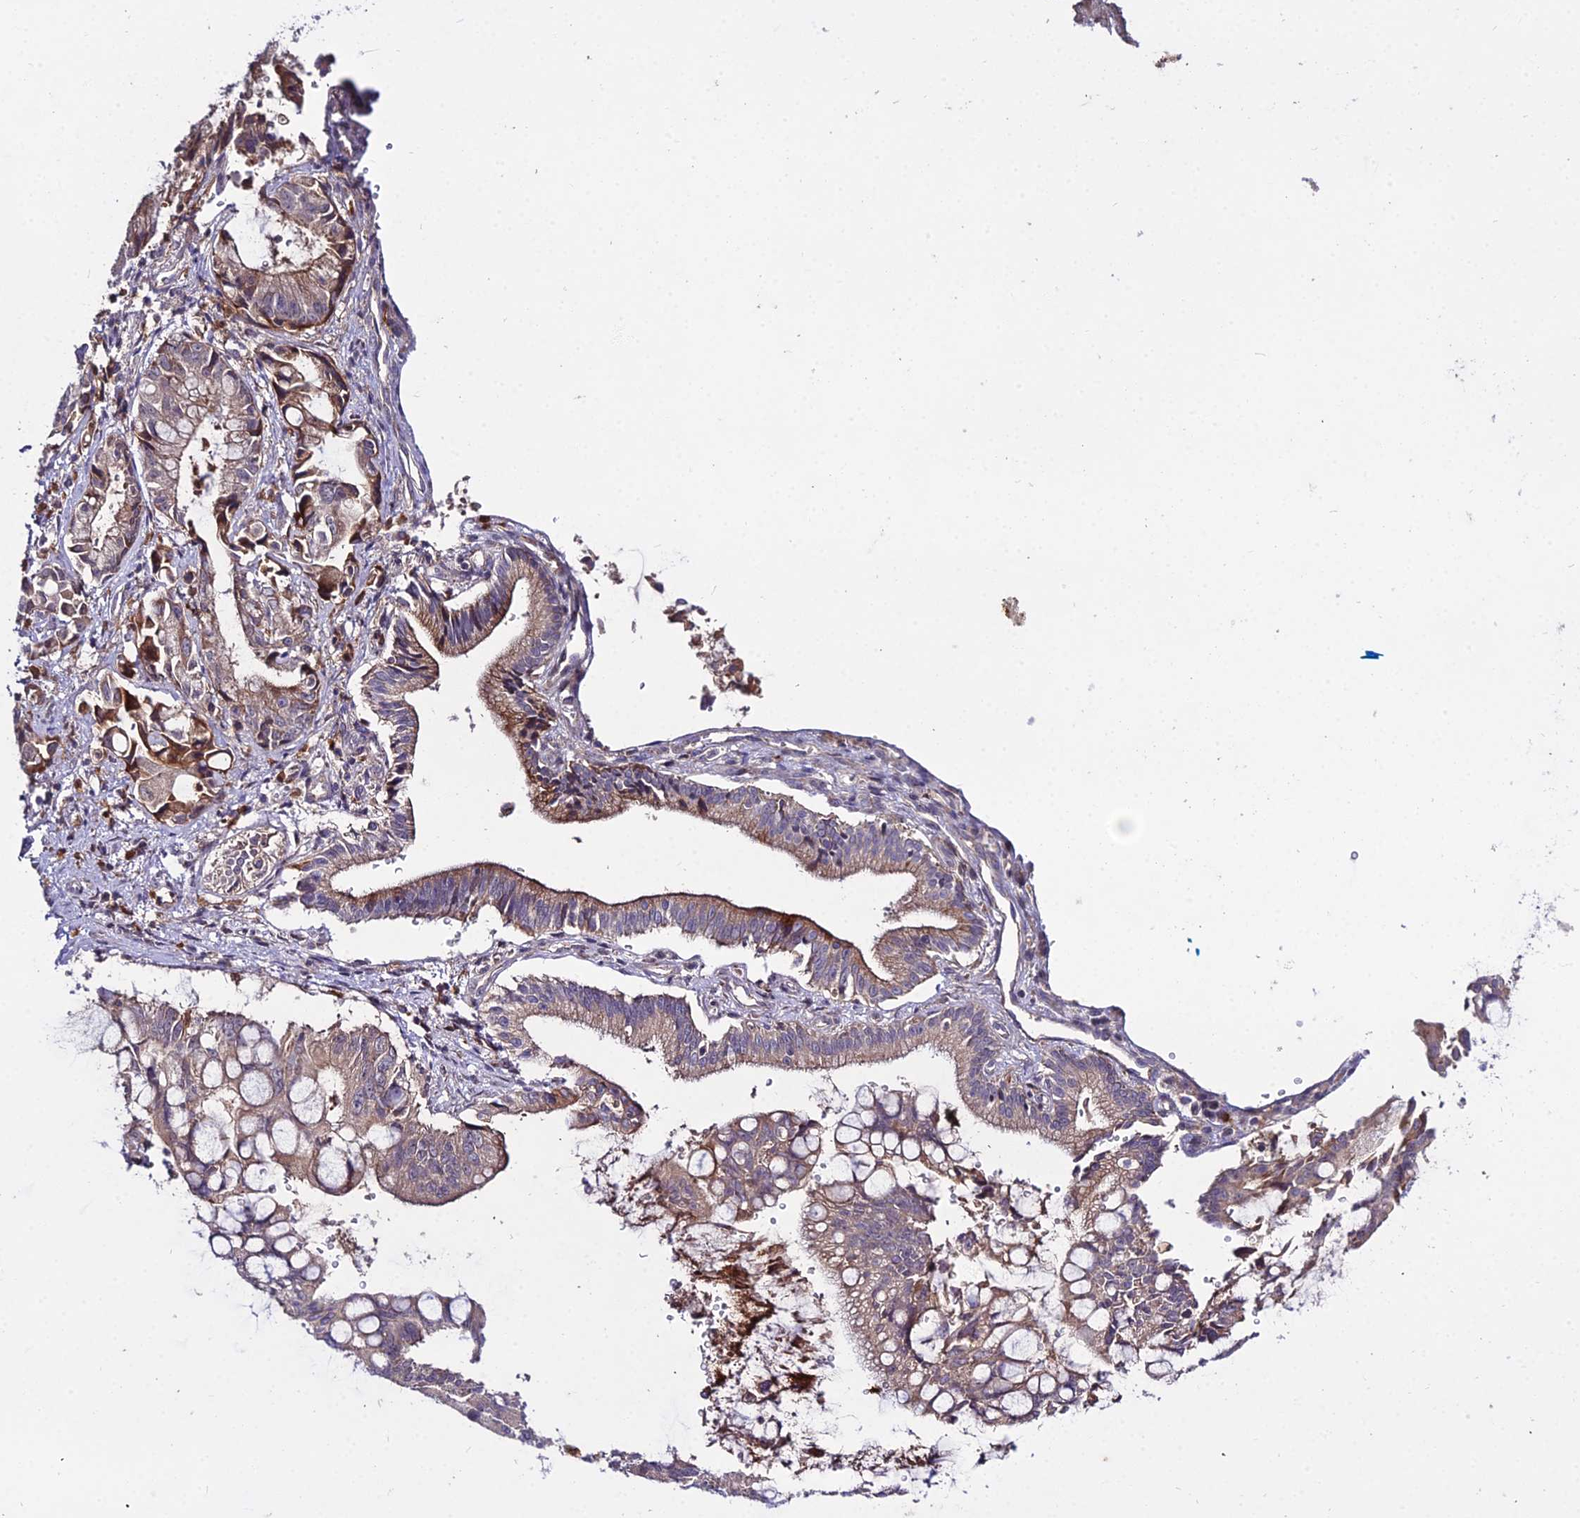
{"staining": {"intensity": "moderate", "quantity": "25%-75%", "location": "cytoplasmic/membranous"}, "tissue": "pancreatic cancer", "cell_type": "Tumor cells", "image_type": "cancer", "snomed": [{"axis": "morphology", "description": "Adenocarcinoma, NOS"}, {"axis": "topography", "description": "Pancreas"}], "caption": "Pancreatic cancer (adenocarcinoma) stained with IHC reveals moderate cytoplasmic/membranous staining in about 25%-75% of tumor cells.", "gene": "EID2", "patient": {"sex": "male", "age": 68}}